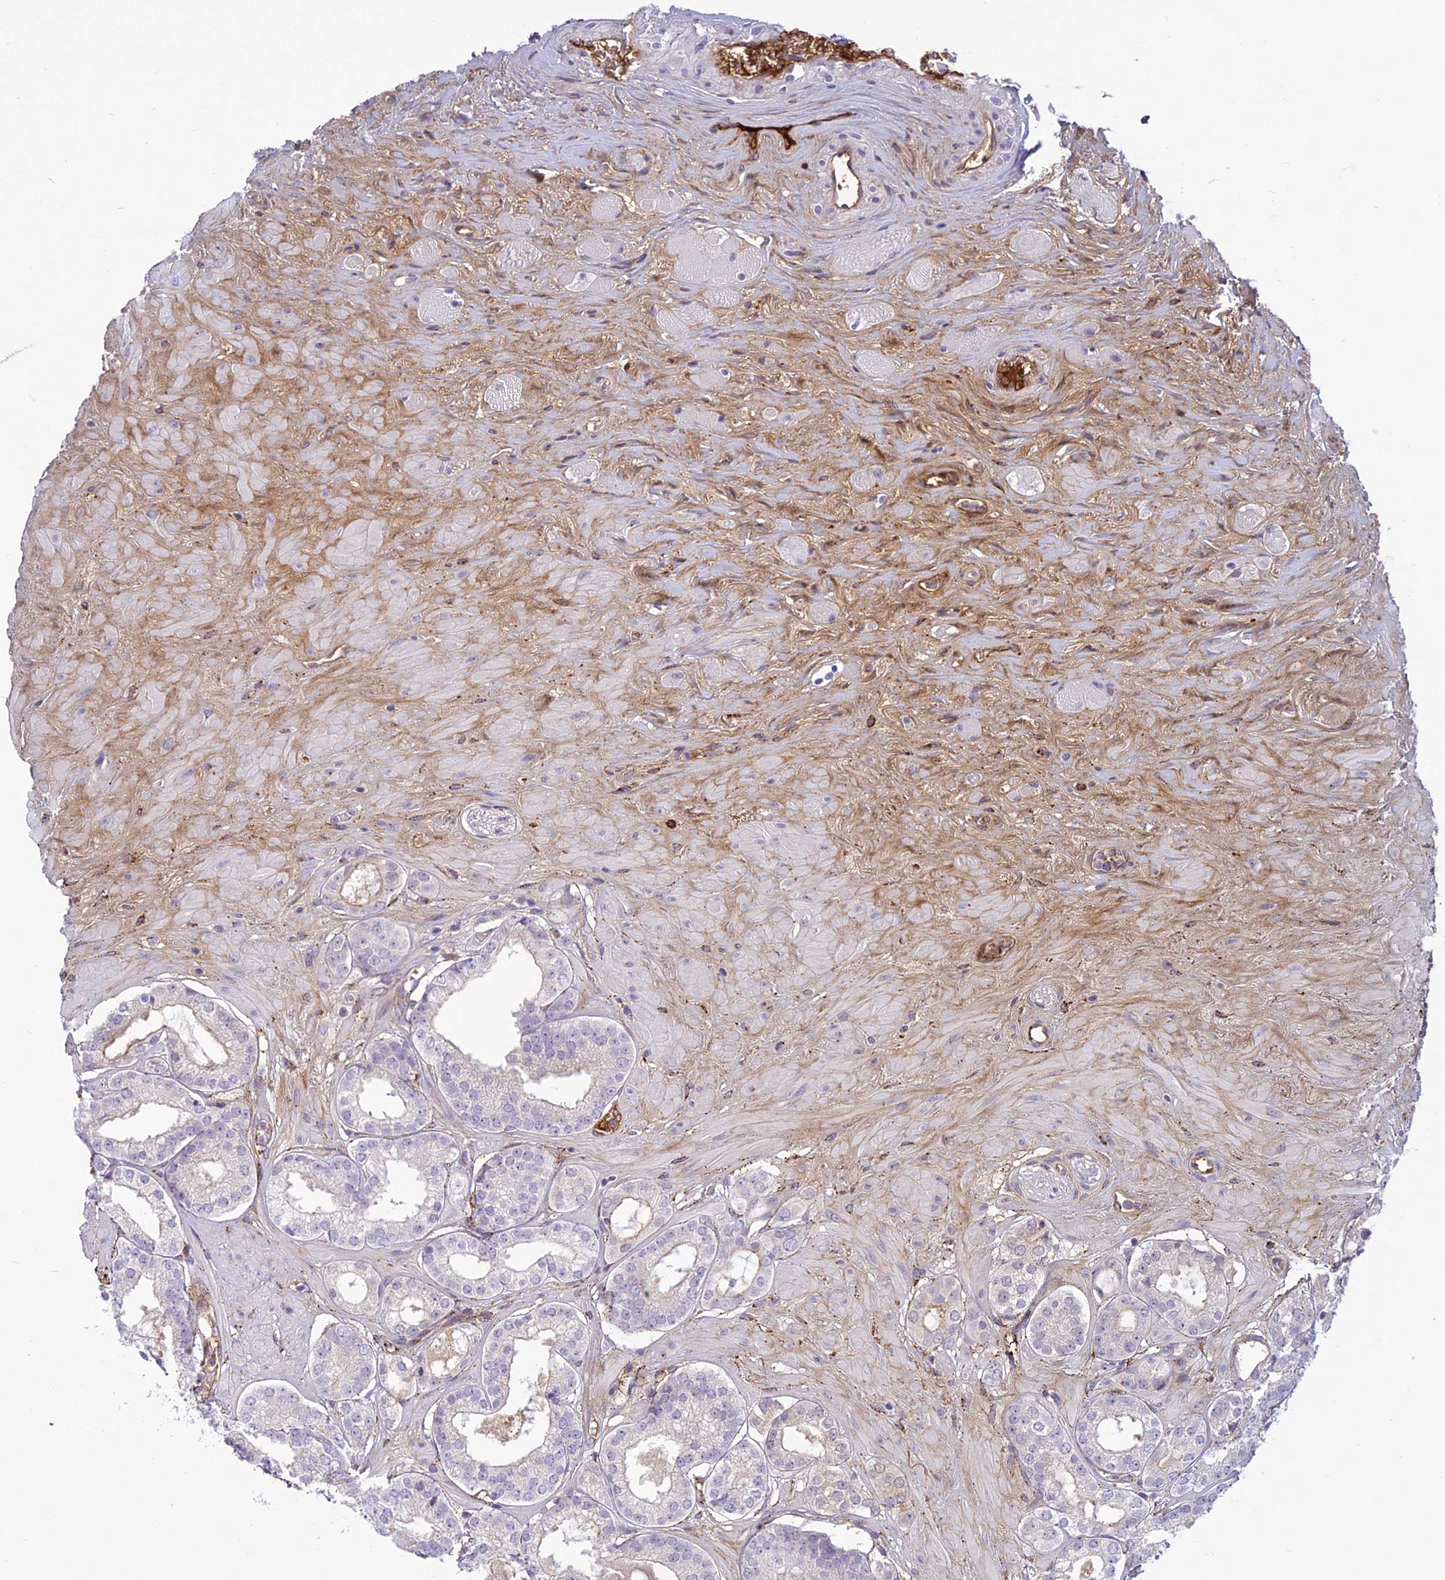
{"staining": {"intensity": "negative", "quantity": "none", "location": "none"}, "tissue": "prostate cancer", "cell_type": "Tumor cells", "image_type": "cancer", "snomed": [{"axis": "morphology", "description": "Adenocarcinoma, High grade"}, {"axis": "topography", "description": "Prostate"}], "caption": "The immunohistochemistry micrograph has no significant positivity in tumor cells of high-grade adenocarcinoma (prostate) tissue.", "gene": "CLEC11A", "patient": {"sex": "male", "age": 65}}